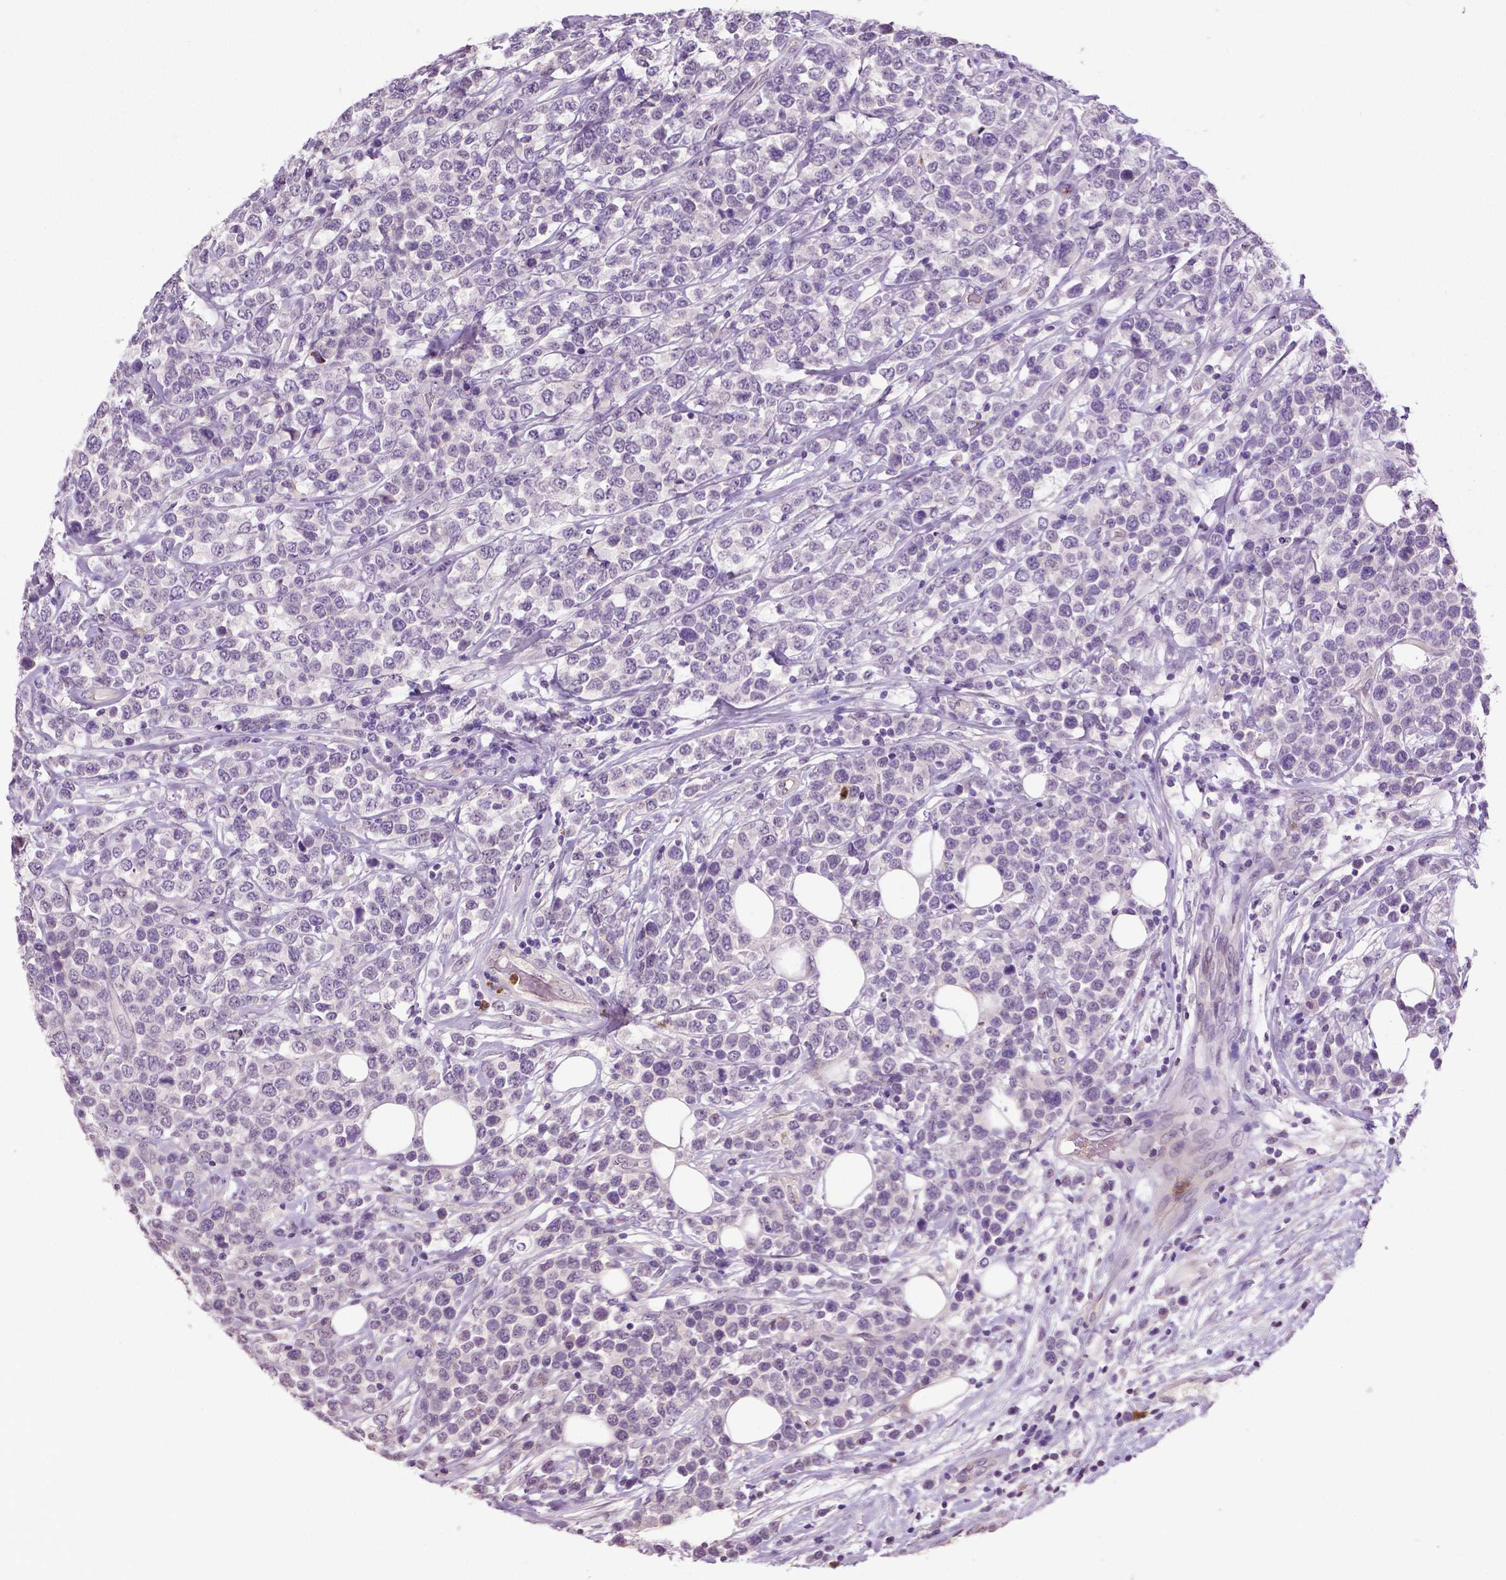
{"staining": {"intensity": "negative", "quantity": "none", "location": "none"}, "tissue": "lymphoma", "cell_type": "Tumor cells", "image_type": "cancer", "snomed": [{"axis": "morphology", "description": "Malignant lymphoma, non-Hodgkin's type, High grade"}, {"axis": "topography", "description": "Soft tissue"}], "caption": "Lymphoma was stained to show a protein in brown. There is no significant staining in tumor cells.", "gene": "PTPN5", "patient": {"sex": "female", "age": 56}}